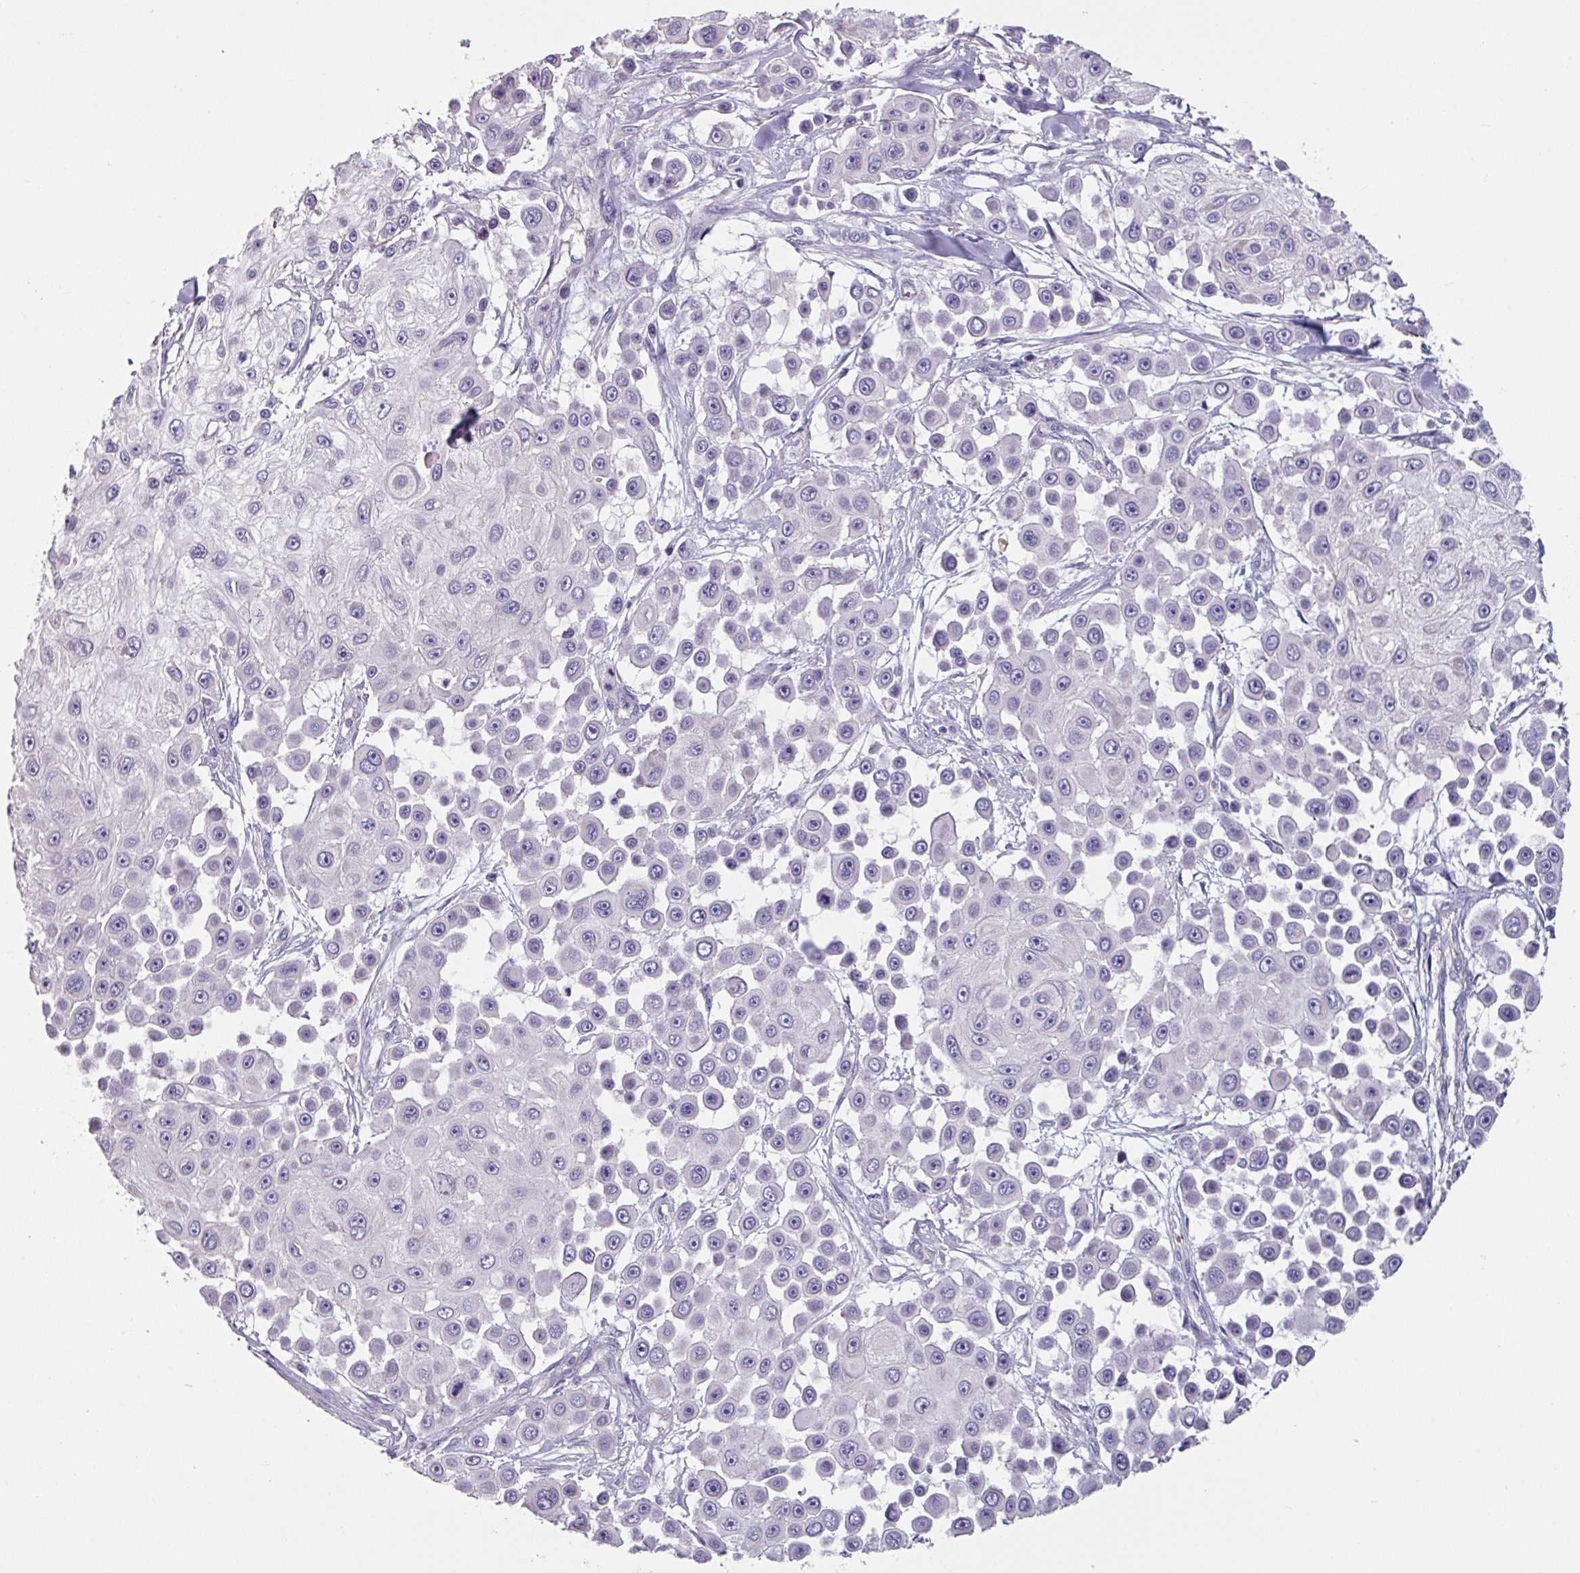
{"staining": {"intensity": "negative", "quantity": "none", "location": "none"}, "tissue": "skin cancer", "cell_type": "Tumor cells", "image_type": "cancer", "snomed": [{"axis": "morphology", "description": "Squamous cell carcinoma, NOS"}, {"axis": "topography", "description": "Skin"}], "caption": "The image shows no significant expression in tumor cells of skin cancer.", "gene": "TMEM132A", "patient": {"sex": "male", "age": 67}}